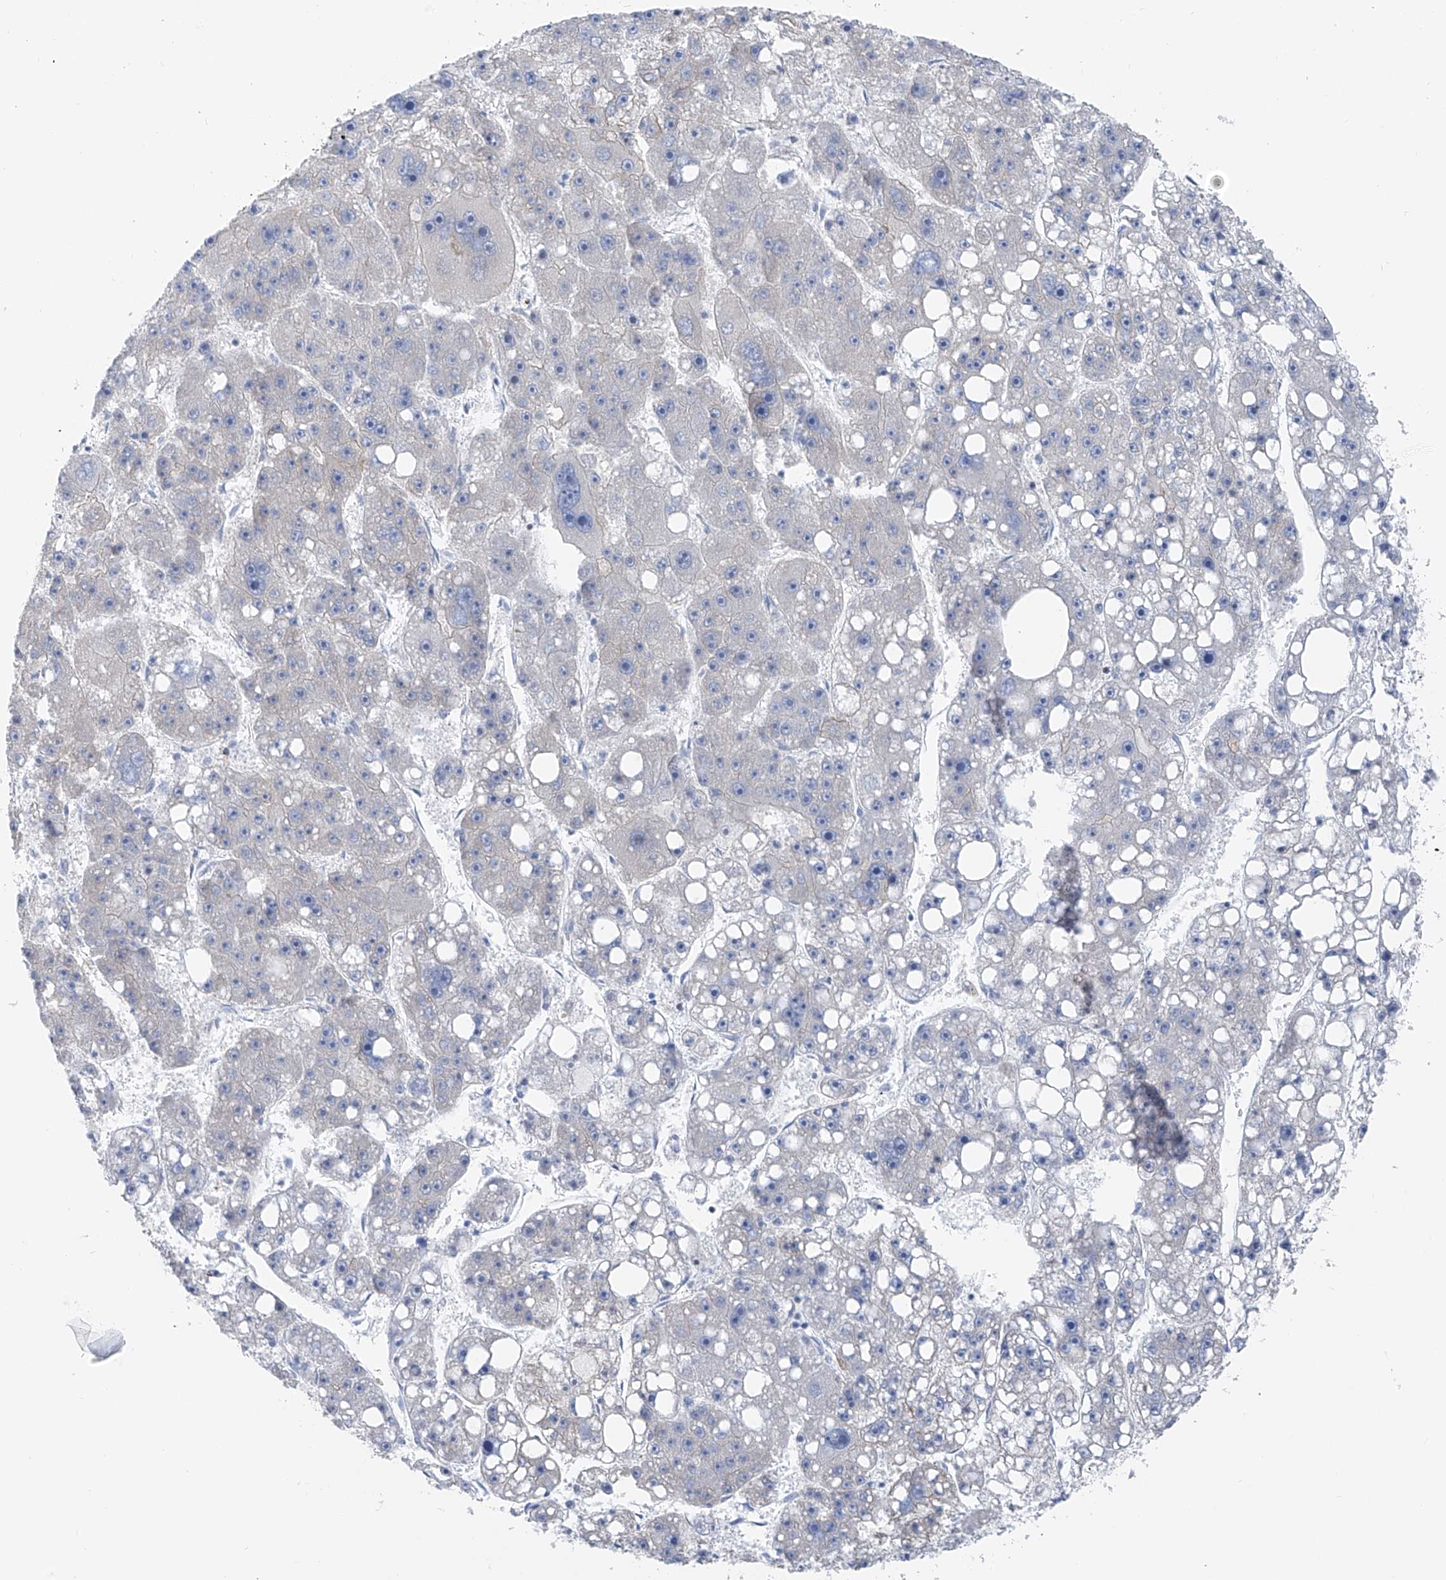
{"staining": {"intensity": "negative", "quantity": "none", "location": "none"}, "tissue": "liver cancer", "cell_type": "Tumor cells", "image_type": "cancer", "snomed": [{"axis": "morphology", "description": "Carcinoma, Hepatocellular, NOS"}, {"axis": "topography", "description": "Liver"}], "caption": "Tumor cells are negative for protein expression in human liver cancer (hepatocellular carcinoma).", "gene": "POMGNT2", "patient": {"sex": "female", "age": 61}}